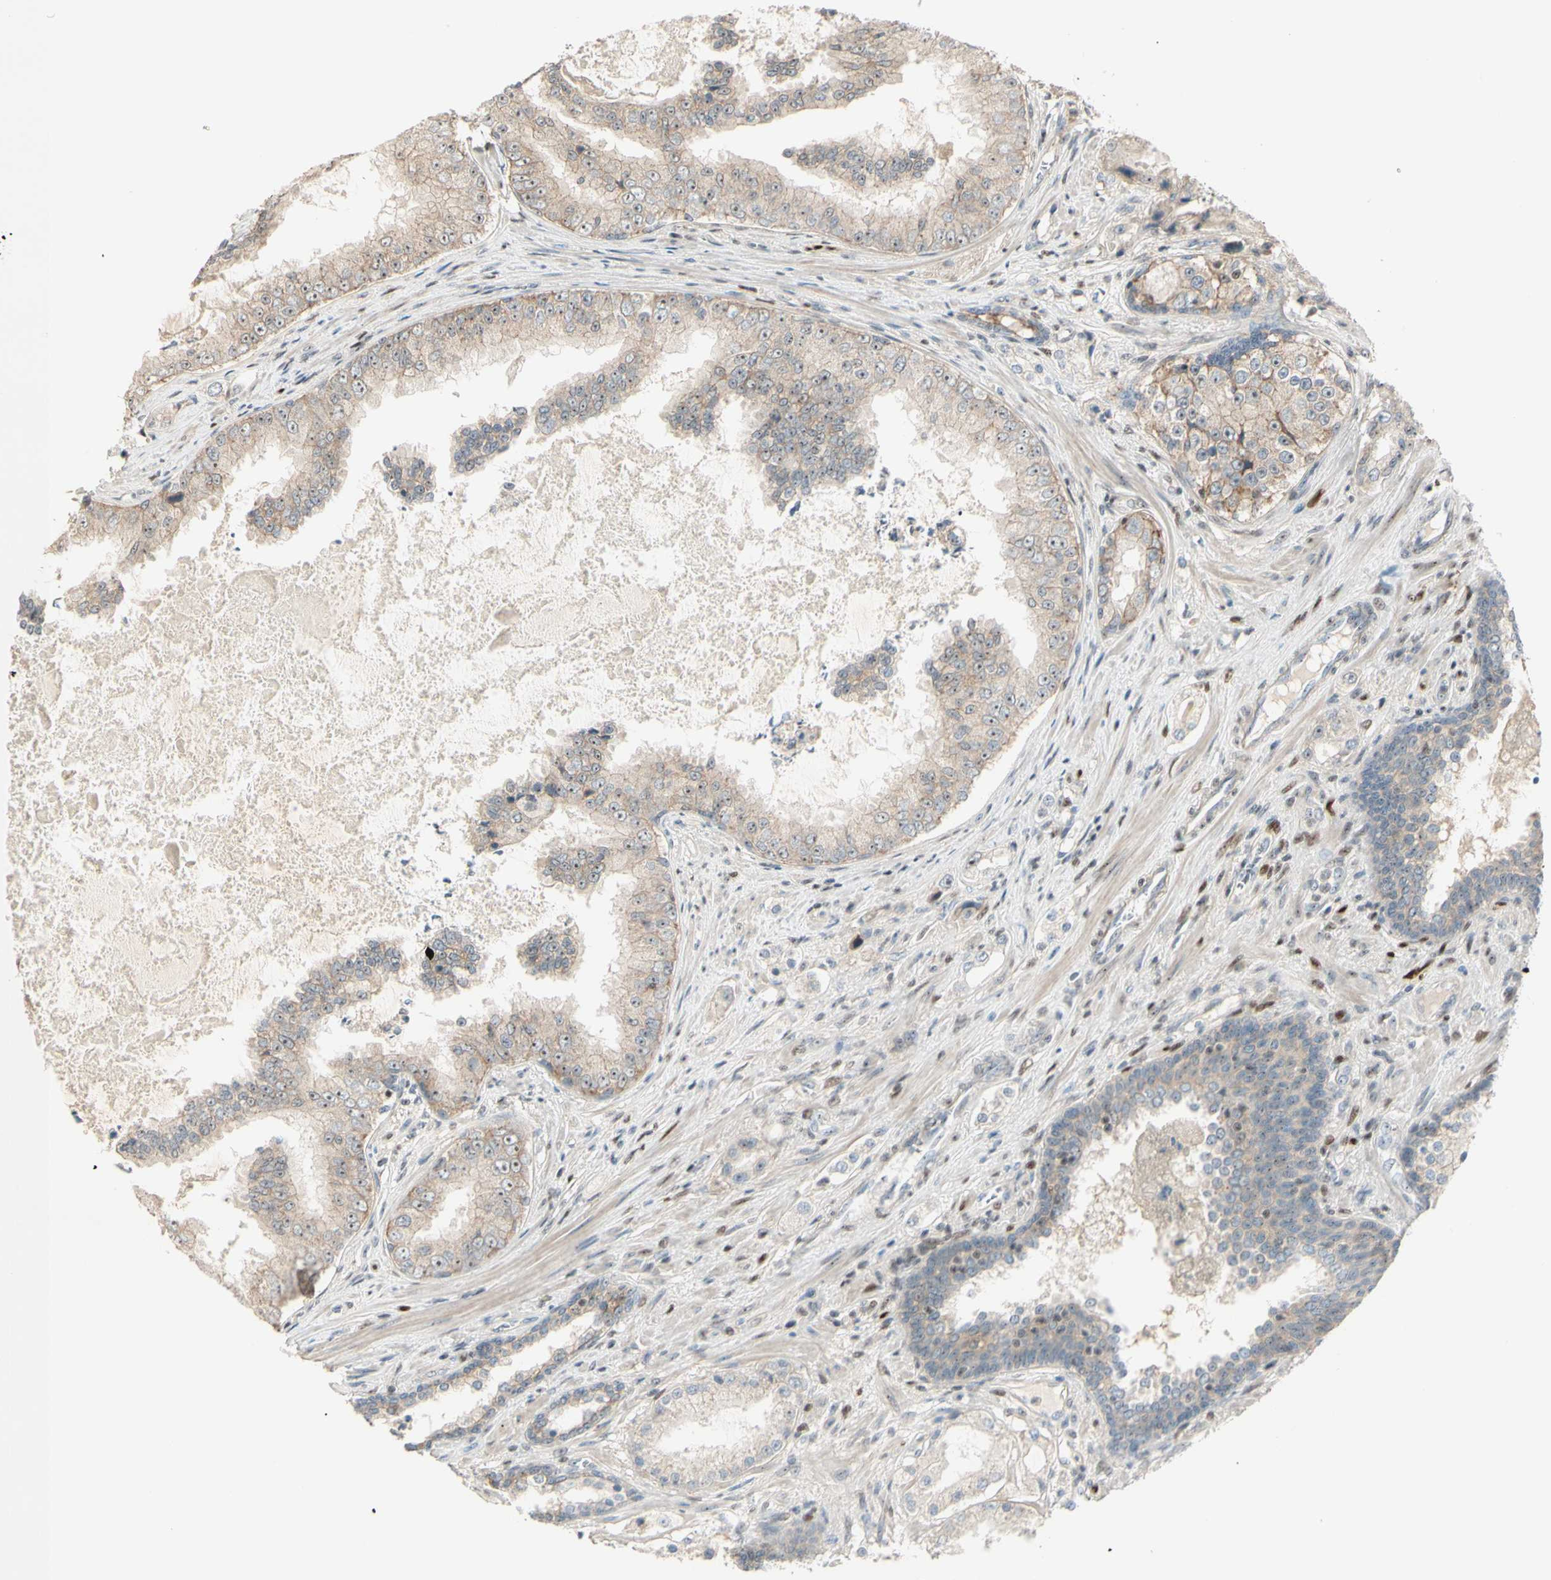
{"staining": {"intensity": "weak", "quantity": "25%-75%", "location": "cytoplasmic/membranous"}, "tissue": "prostate cancer", "cell_type": "Tumor cells", "image_type": "cancer", "snomed": [{"axis": "morphology", "description": "Adenocarcinoma, High grade"}, {"axis": "topography", "description": "Prostate"}], "caption": "This is an image of immunohistochemistry staining of prostate high-grade adenocarcinoma, which shows weak expression in the cytoplasmic/membranous of tumor cells.", "gene": "NFYA", "patient": {"sex": "male", "age": 73}}